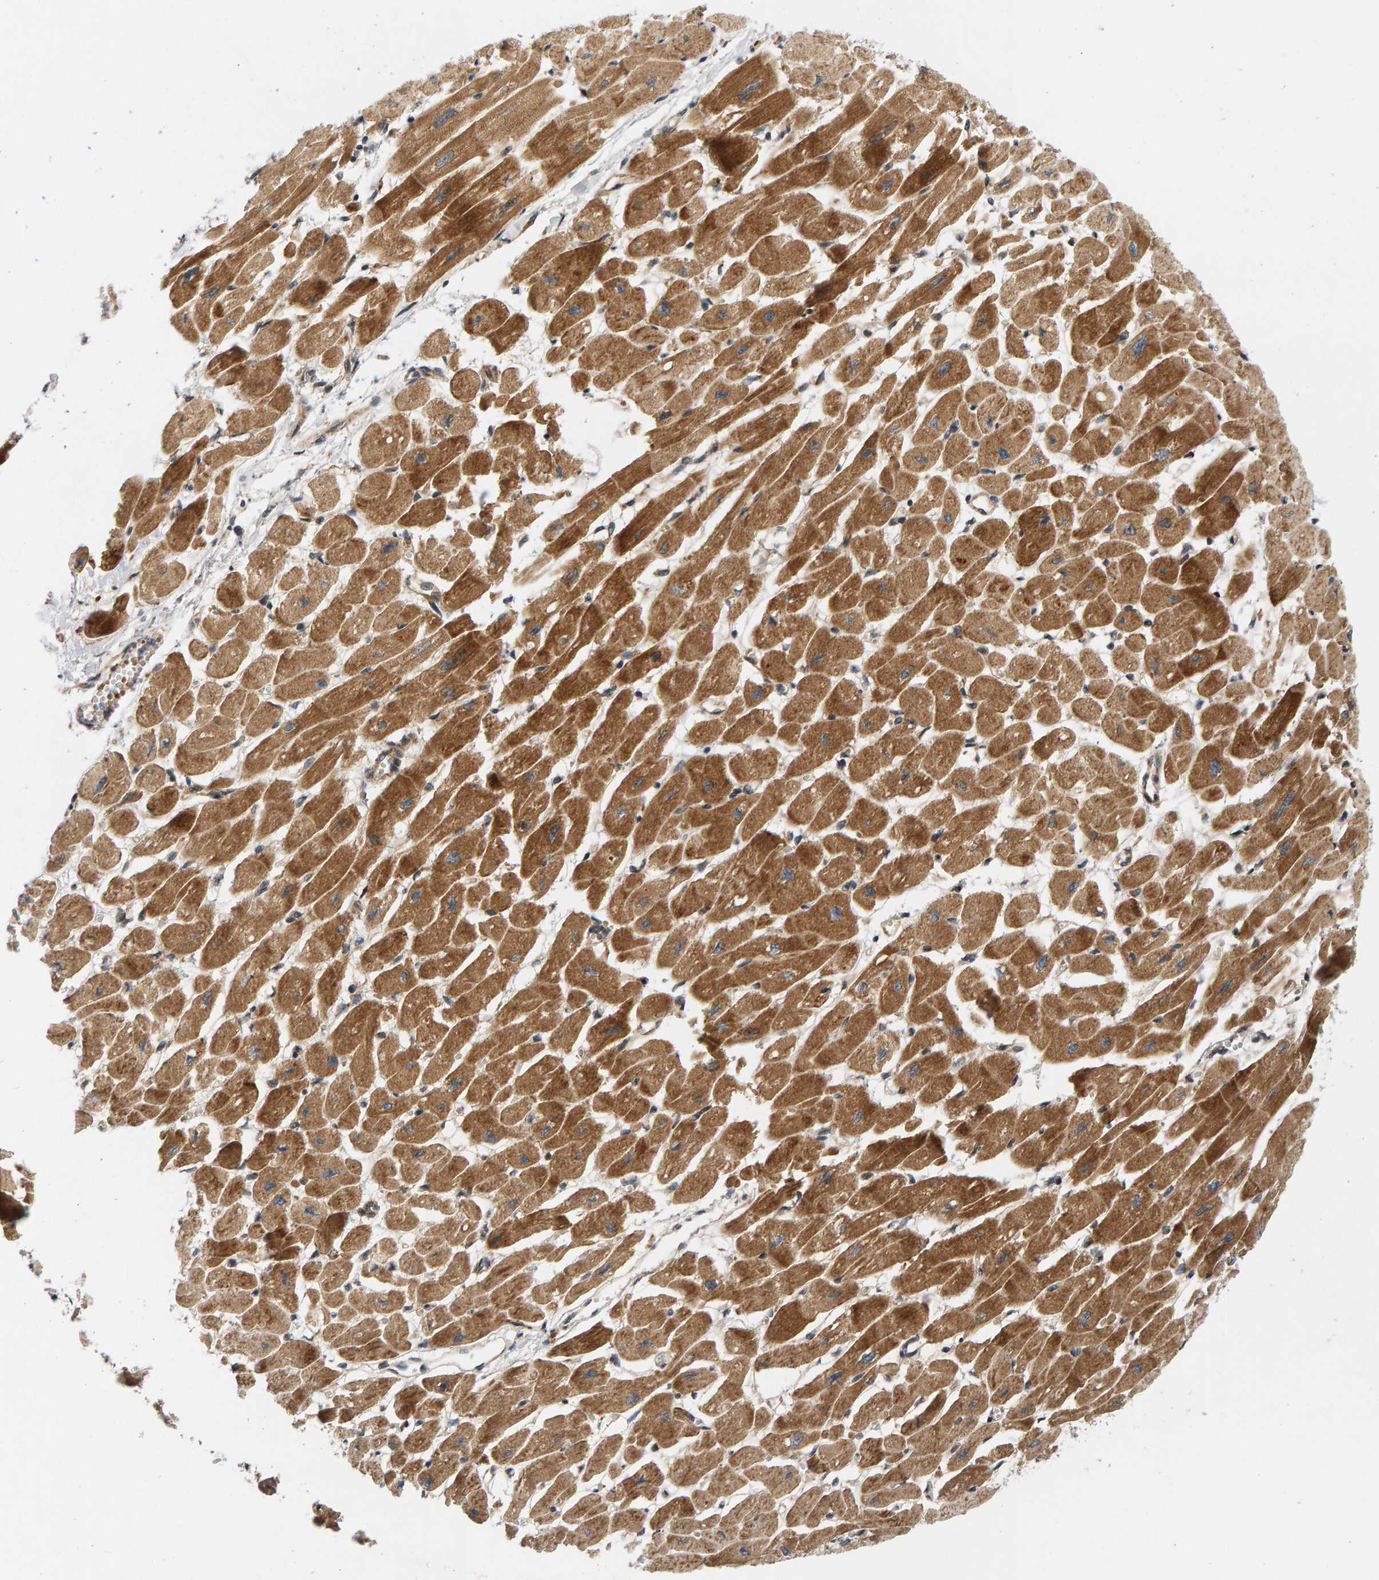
{"staining": {"intensity": "moderate", "quantity": ">75%", "location": "cytoplasmic/membranous"}, "tissue": "heart muscle", "cell_type": "Cardiomyocytes", "image_type": "normal", "snomed": [{"axis": "morphology", "description": "Normal tissue, NOS"}, {"axis": "topography", "description": "Heart"}], "caption": "Unremarkable heart muscle demonstrates moderate cytoplasmic/membranous staining in about >75% of cardiomyocytes.", "gene": "BAHCC1", "patient": {"sex": "female", "age": 54}}